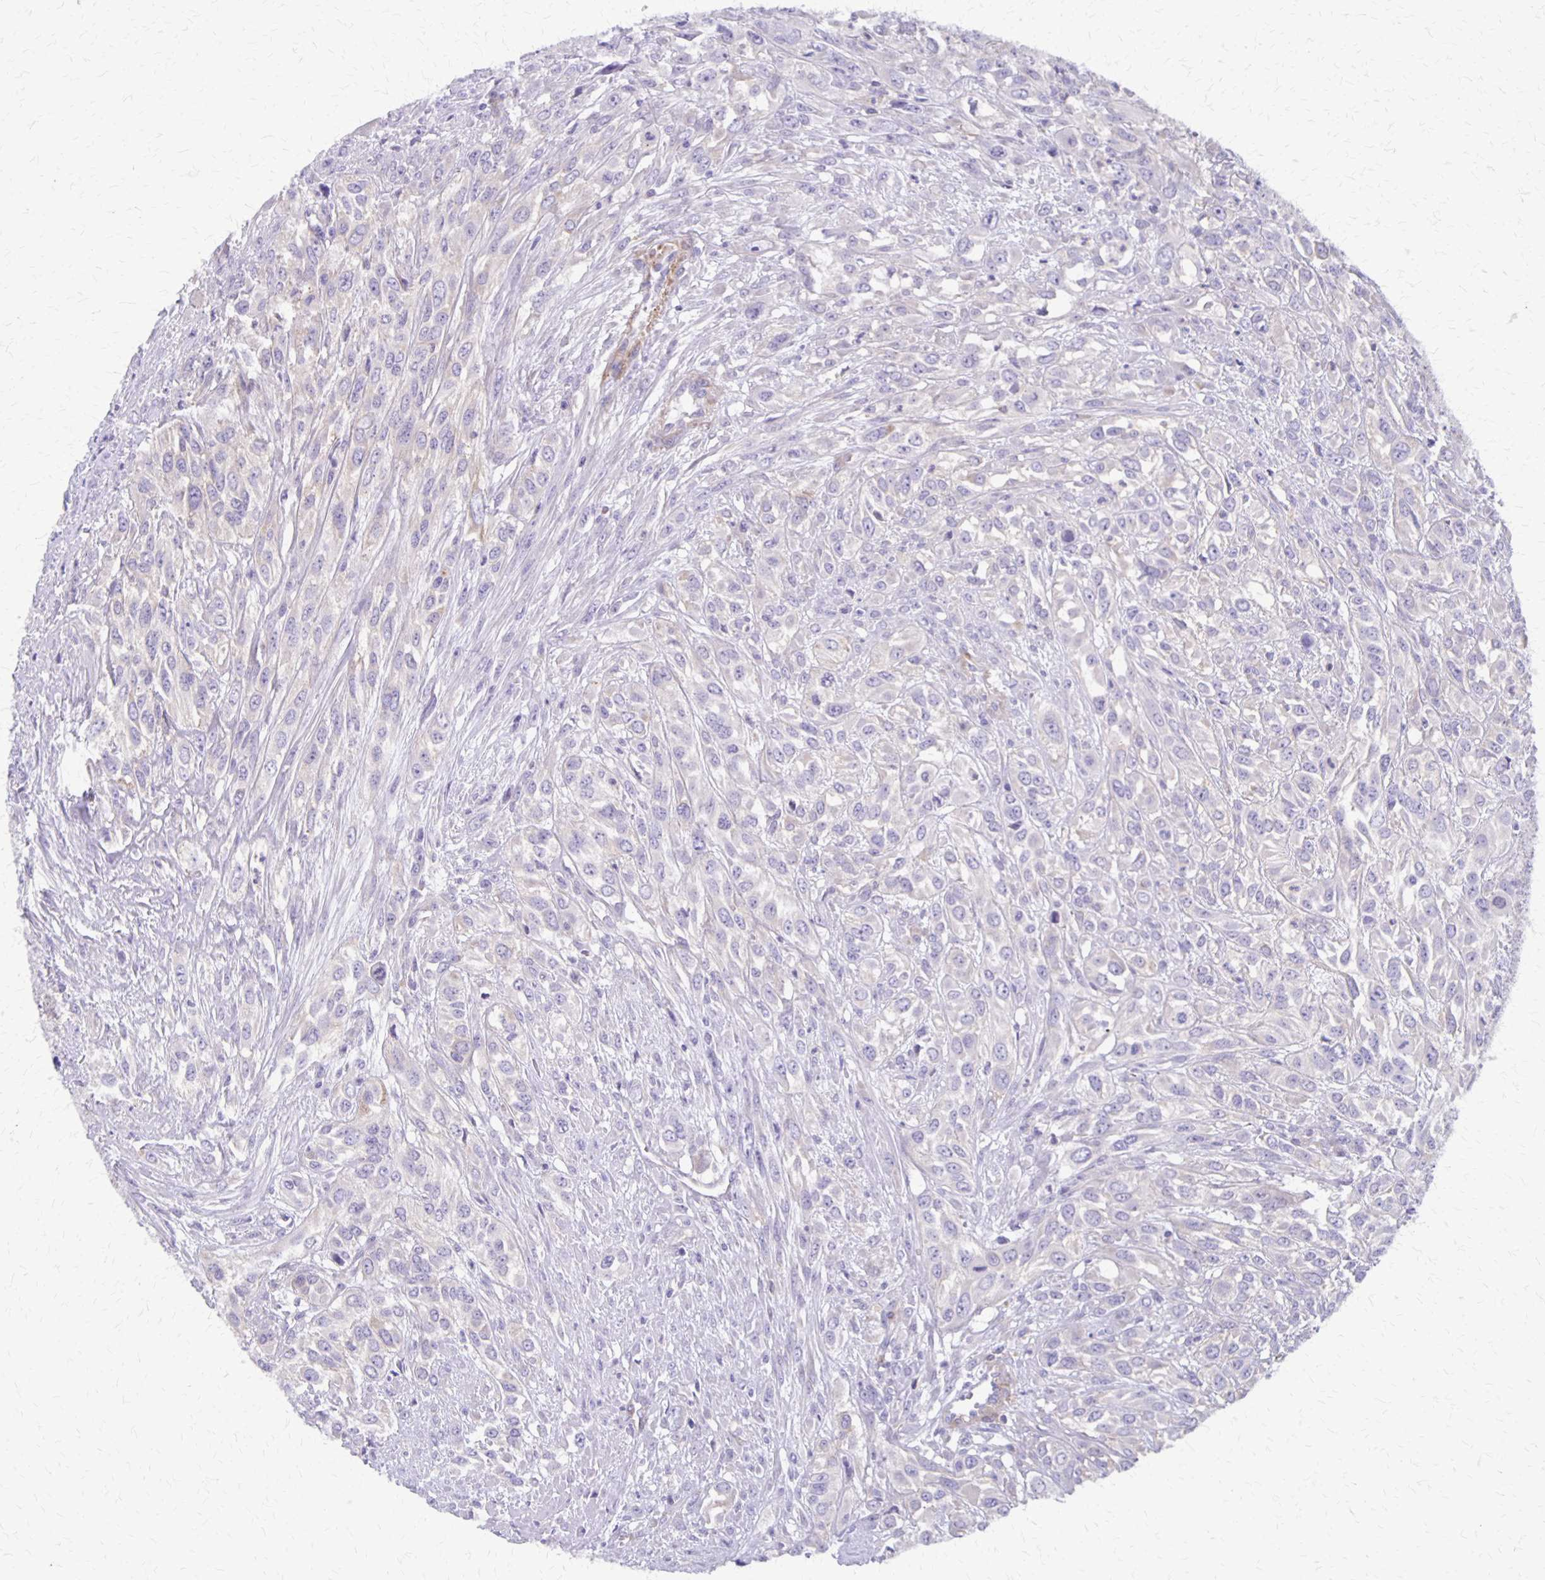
{"staining": {"intensity": "negative", "quantity": "none", "location": "none"}, "tissue": "urothelial cancer", "cell_type": "Tumor cells", "image_type": "cancer", "snomed": [{"axis": "morphology", "description": "Urothelial carcinoma, High grade"}, {"axis": "topography", "description": "Urinary bladder"}], "caption": "An IHC micrograph of urothelial cancer is shown. There is no staining in tumor cells of urothelial cancer.", "gene": "SEPTIN5", "patient": {"sex": "male", "age": 67}}